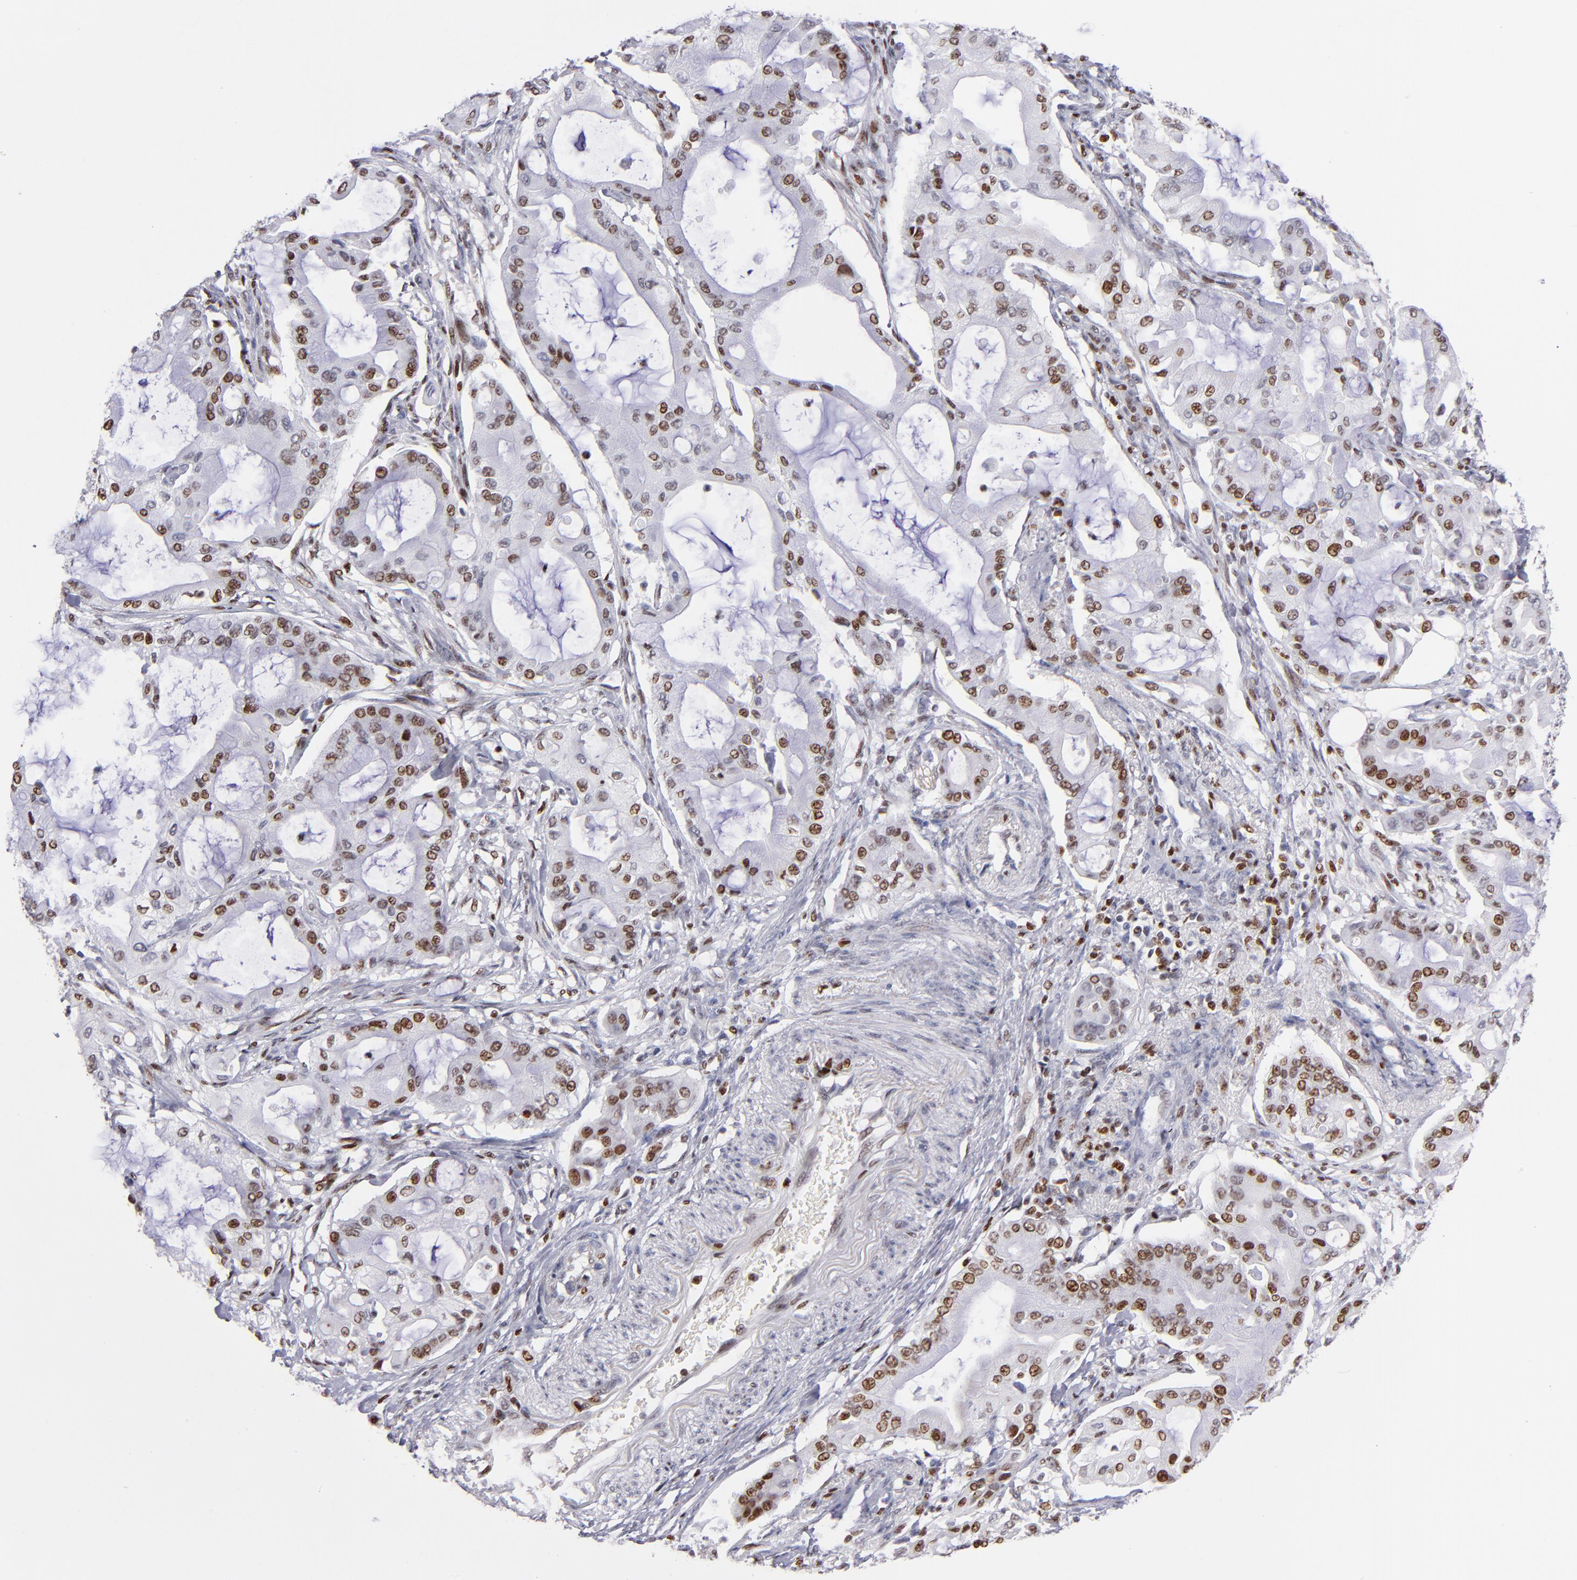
{"staining": {"intensity": "strong", "quantity": "25%-75%", "location": "nuclear"}, "tissue": "pancreatic cancer", "cell_type": "Tumor cells", "image_type": "cancer", "snomed": [{"axis": "morphology", "description": "Adenocarcinoma, NOS"}, {"axis": "morphology", "description": "Adenocarcinoma, metastatic, NOS"}, {"axis": "topography", "description": "Lymph node"}, {"axis": "topography", "description": "Pancreas"}, {"axis": "topography", "description": "Duodenum"}], "caption": "Immunohistochemistry image of pancreatic cancer stained for a protein (brown), which reveals high levels of strong nuclear staining in approximately 25%-75% of tumor cells.", "gene": "POLA1", "patient": {"sex": "female", "age": 64}}